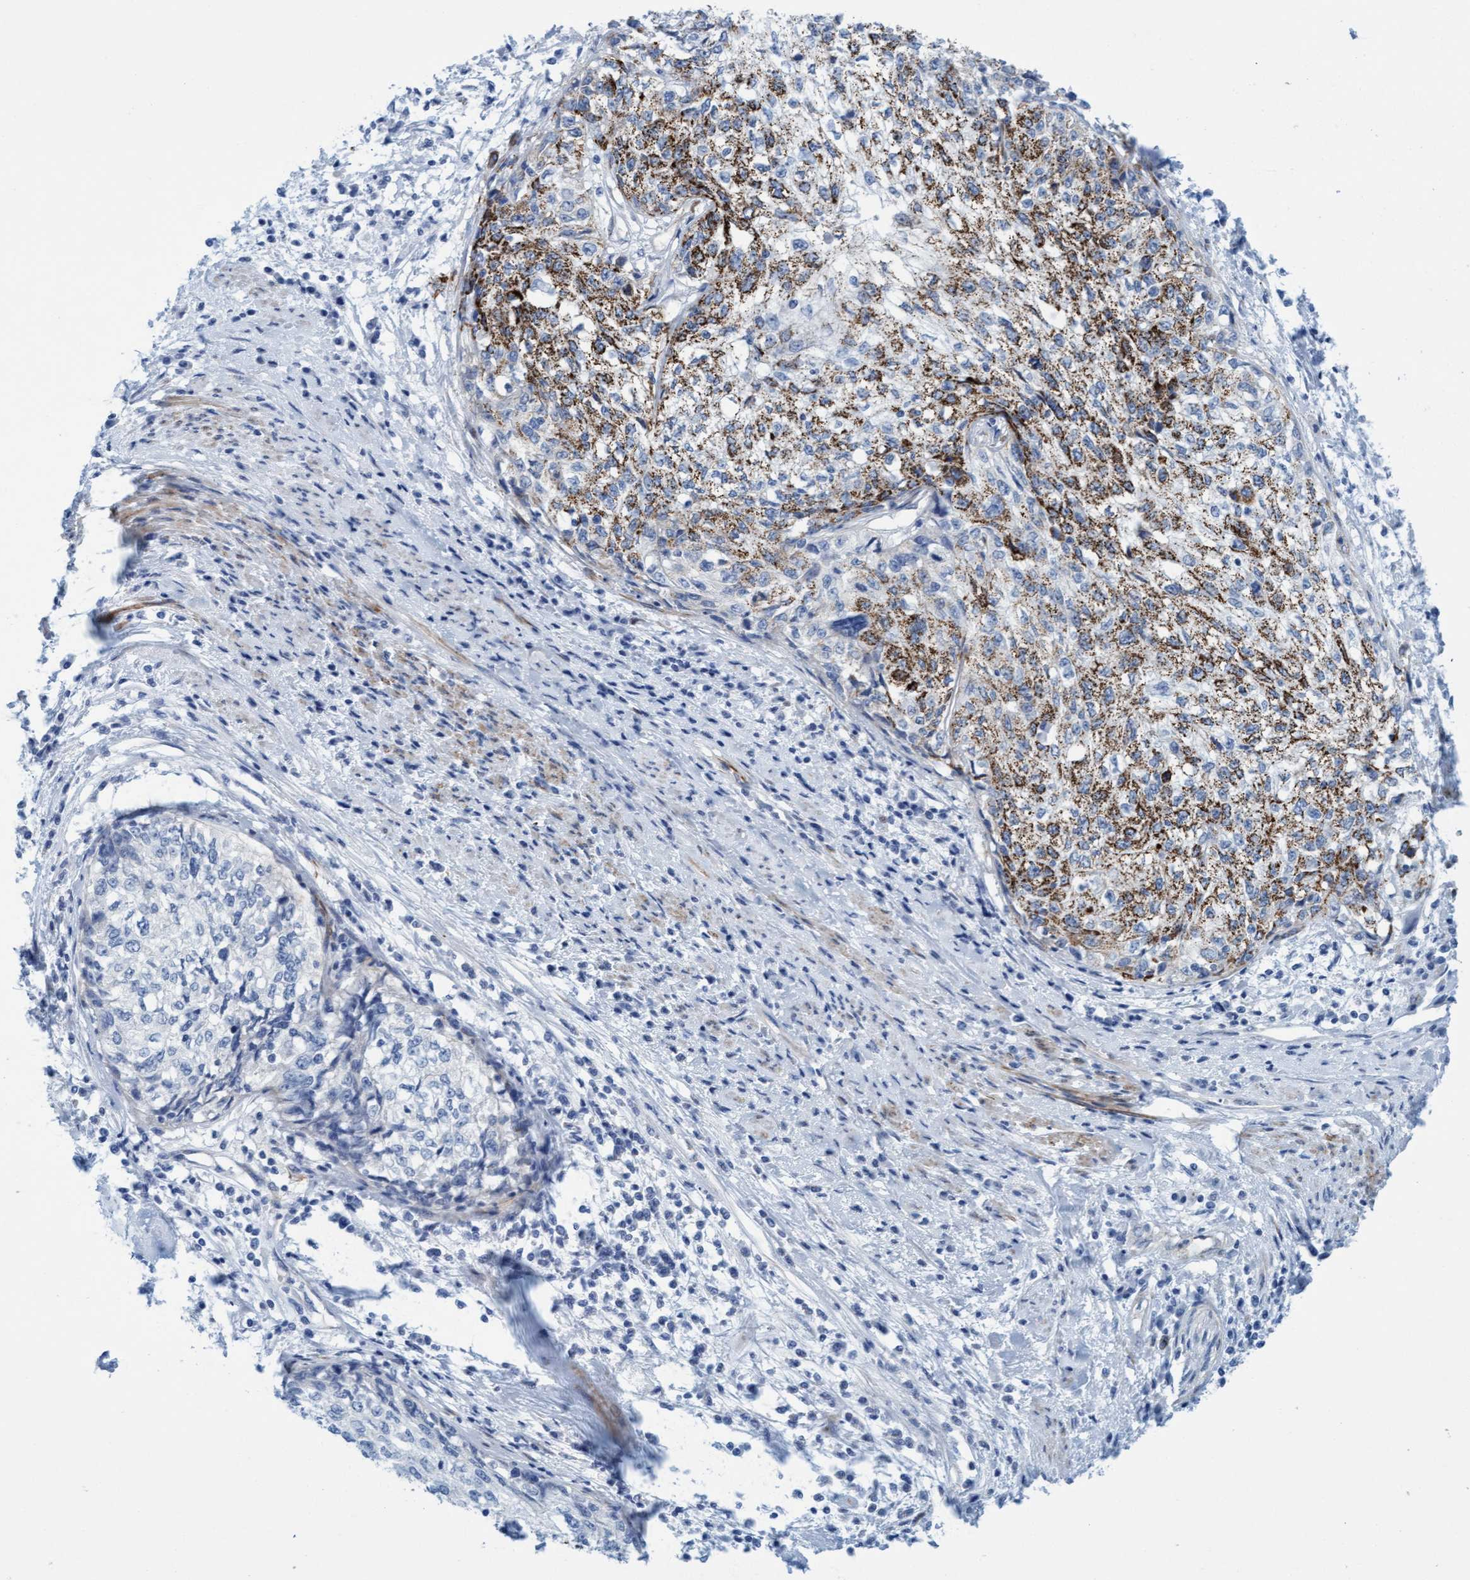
{"staining": {"intensity": "moderate", "quantity": "25%-75%", "location": "cytoplasmic/membranous"}, "tissue": "cervical cancer", "cell_type": "Tumor cells", "image_type": "cancer", "snomed": [{"axis": "morphology", "description": "Squamous cell carcinoma, NOS"}, {"axis": "topography", "description": "Cervix"}], "caption": "Squamous cell carcinoma (cervical) stained with immunohistochemistry demonstrates moderate cytoplasmic/membranous positivity in about 25%-75% of tumor cells. The staining was performed using DAB (3,3'-diaminobenzidine), with brown indicating positive protein expression. Nuclei are stained blue with hematoxylin.", "gene": "MTFR1", "patient": {"sex": "female", "age": 57}}